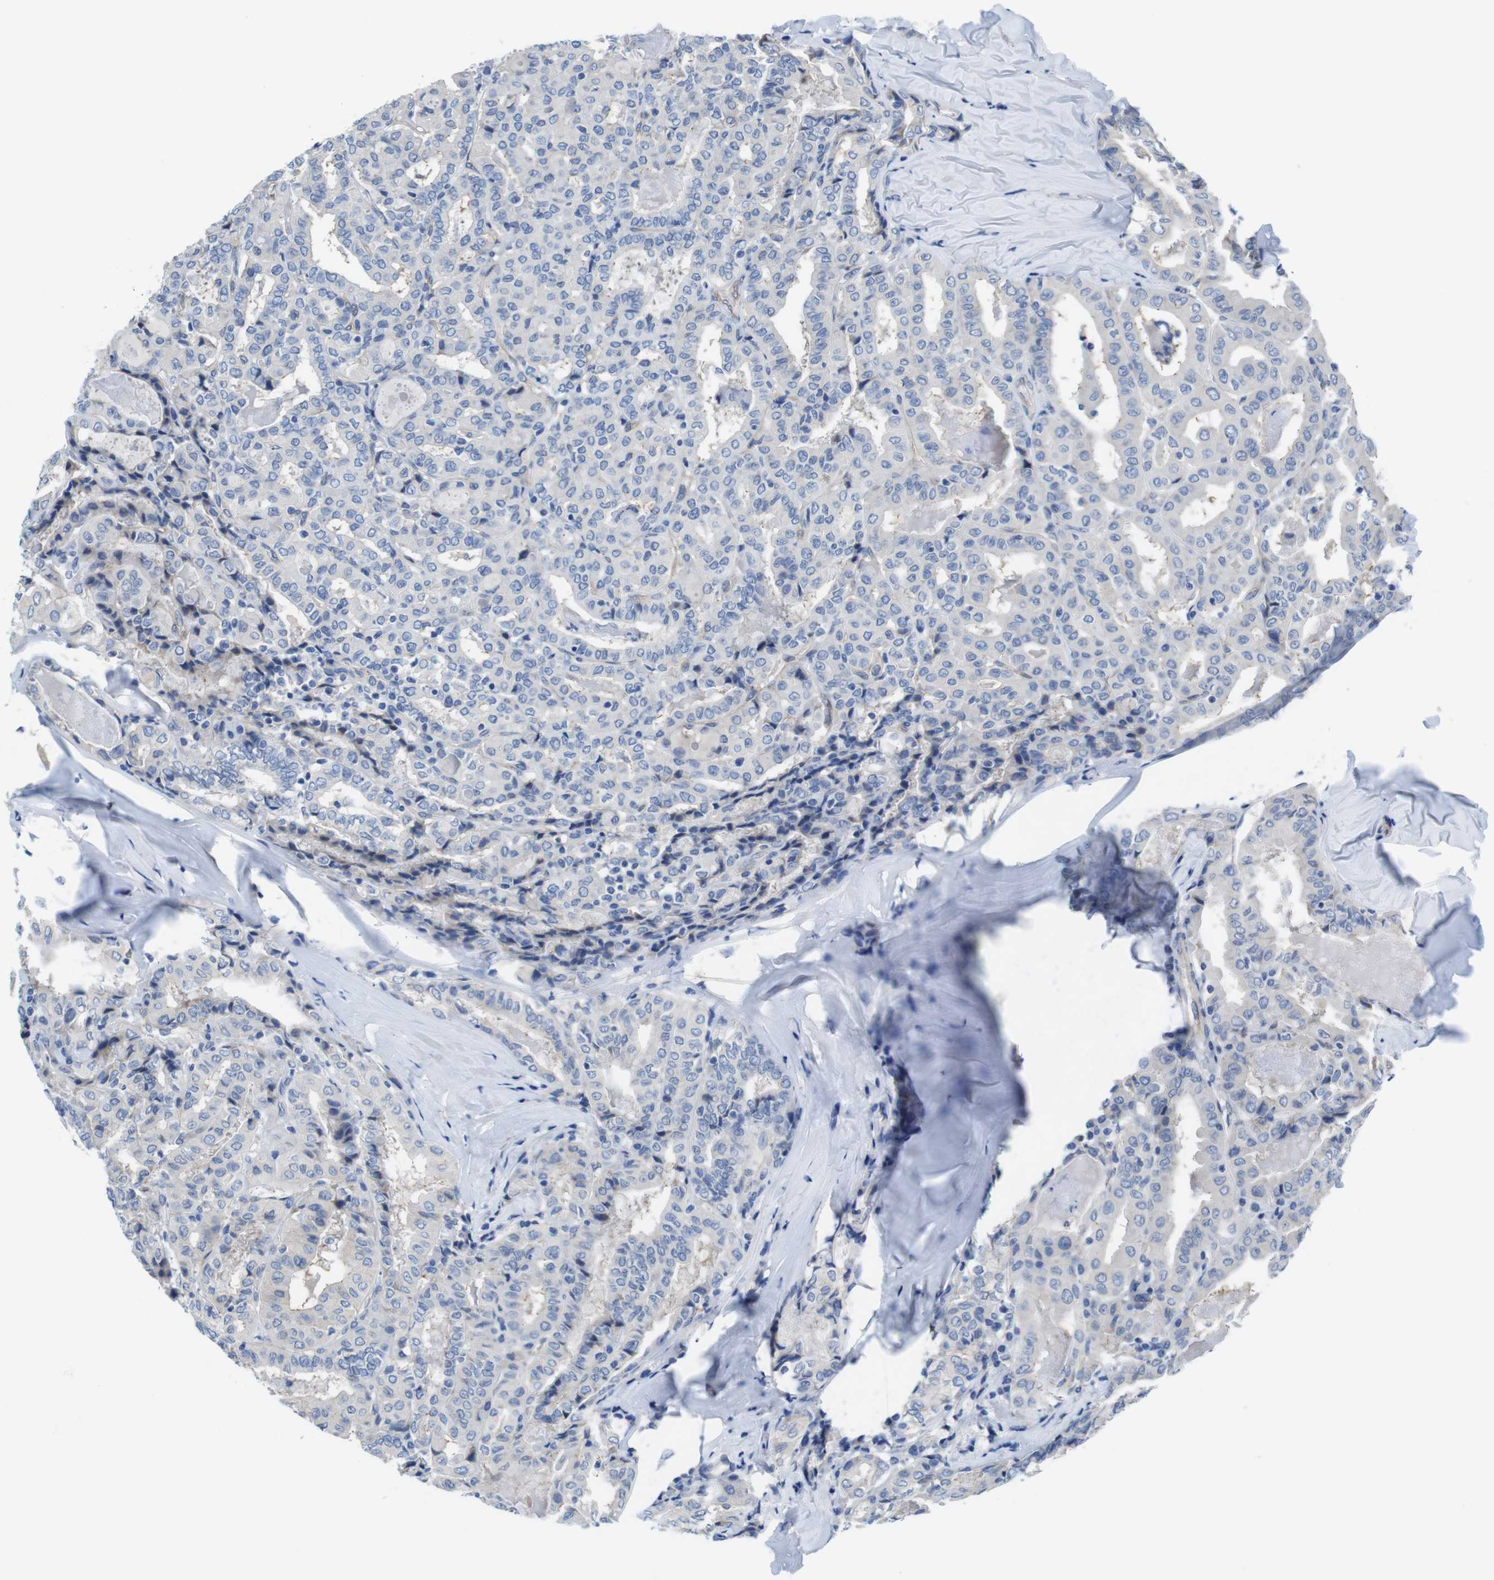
{"staining": {"intensity": "negative", "quantity": "none", "location": "none"}, "tissue": "thyroid cancer", "cell_type": "Tumor cells", "image_type": "cancer", "snomed": [{"axis": "morphology", "description": "Papillary adenocarcinoma, NOS"}, {"axis": "topography", "description": "Thyroid gland"}], "caption": "IHC micrograph of human thyroid cancer stained for a protein (brown), which exhibits no expression in tumor cells.", "gene": "CDH8", "patient": {"sex": "female", "age": 42}}